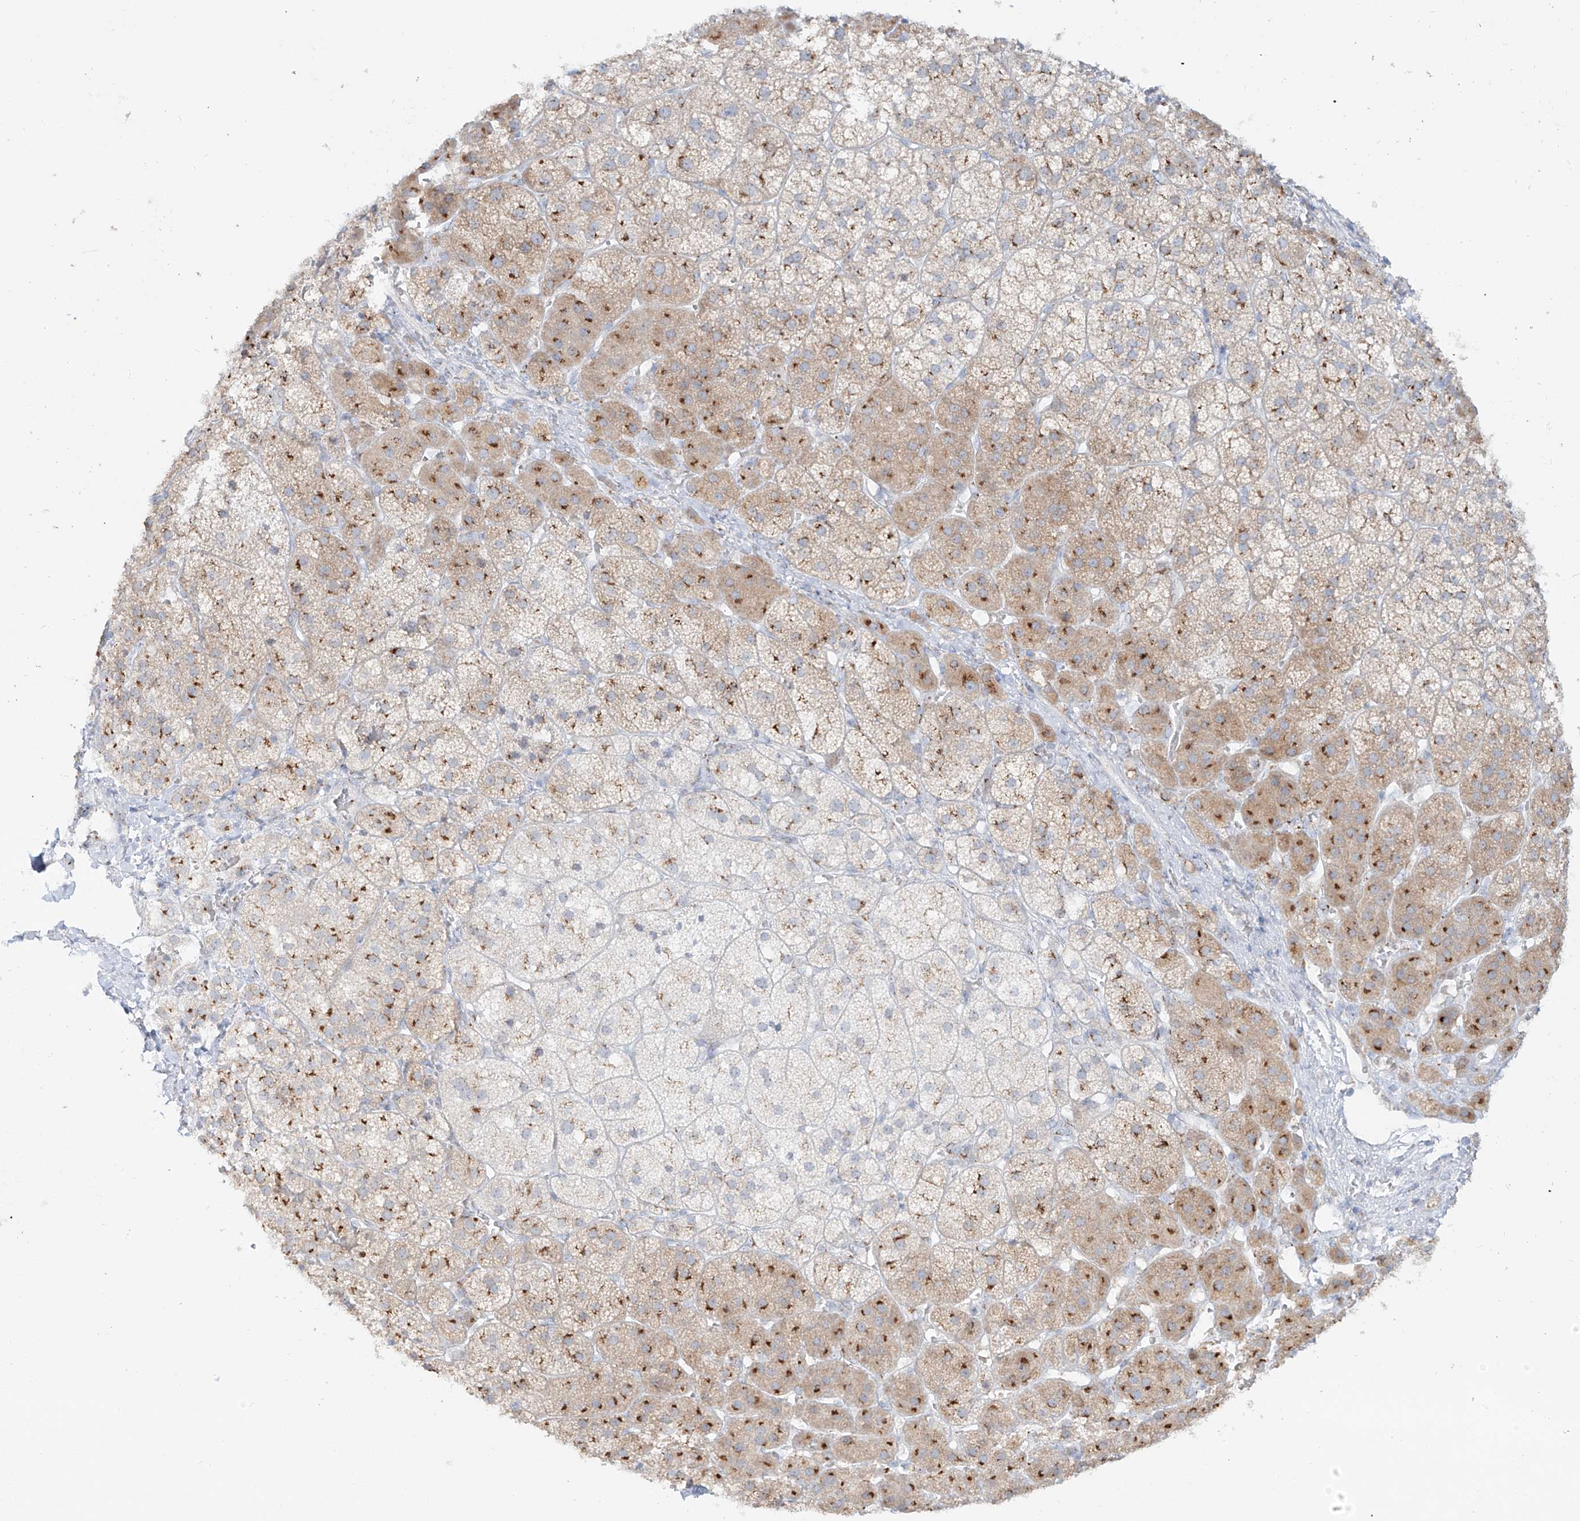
{"staining": {"intensity": "moderate", "quantity": ">75%", "location": "cytoplasmic/membranous"}, "tissue": "adrenal gland", "cell_type": "Glandular cells", "image_type": "normal", "snomed": [{"axis": "morphology", "description": "Normal tissue, NOS"}, {"axis": "topography", "description": "Adrenal gland"}], "caption": "High-power microscopy captured an immunohistochemistry photomicrograph of normal adrenal gland, revealing moderate cytoplasmic/membranous staining in approximately >75% of glandular cells.", "gene": "BSDC1", "patient": {"sex": "female", "age": 44}}